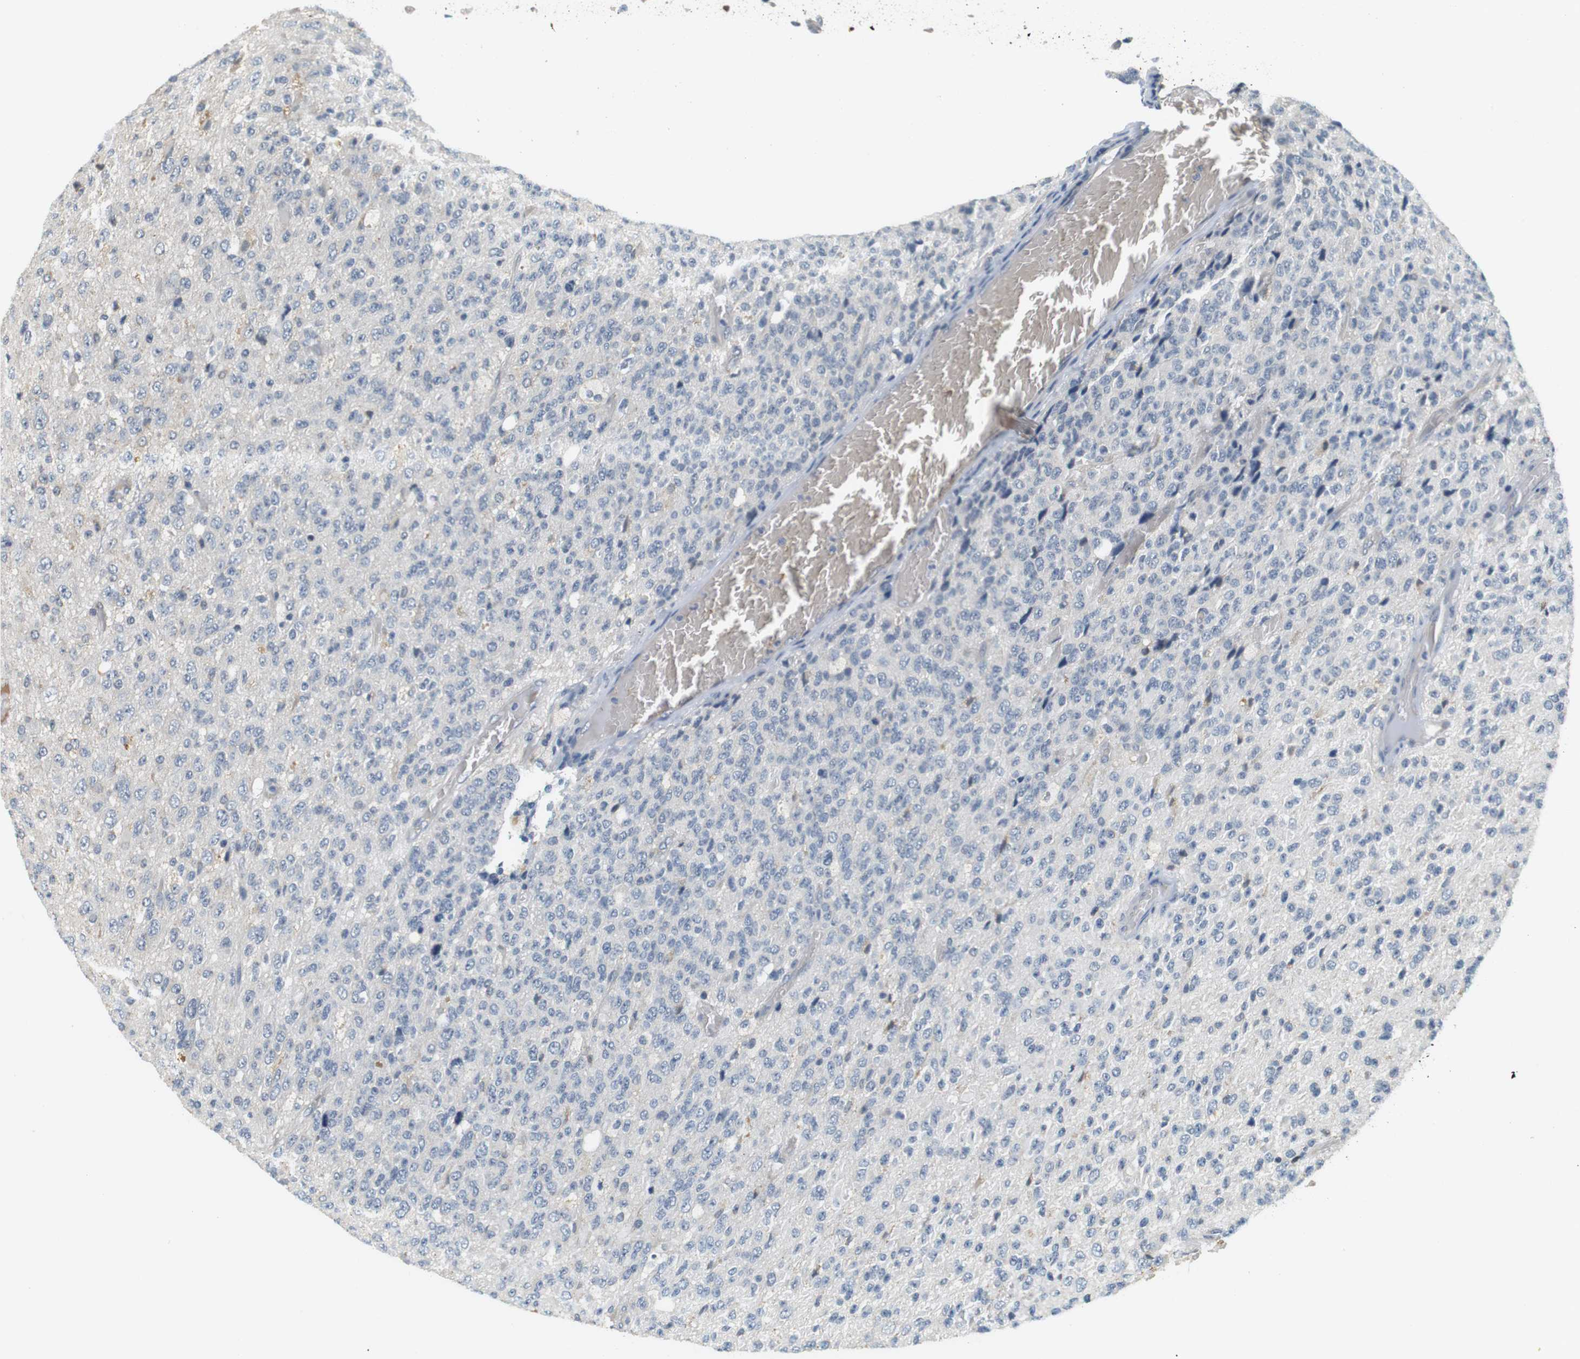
{"staining": {"intensity": "negative", "quantity": "none", "location": "none"}, "tissue": "glioma", "cell_type": "Tumor cells", "image_type": "cancer", "snomed": [{"axis": "morphology", "description": "Glioma, malignant, High grade"}, {"axis": "topography", "description": "pancreas cauda"}], "caption": "High power microscopy image of an immunohistochemistry (IHC) photomicrograph of malignant high-grade glioma, revealing no significant expression in tumor cells.", "gene": "WNT7A", "patient": {"sex": "male", "age": 60}}